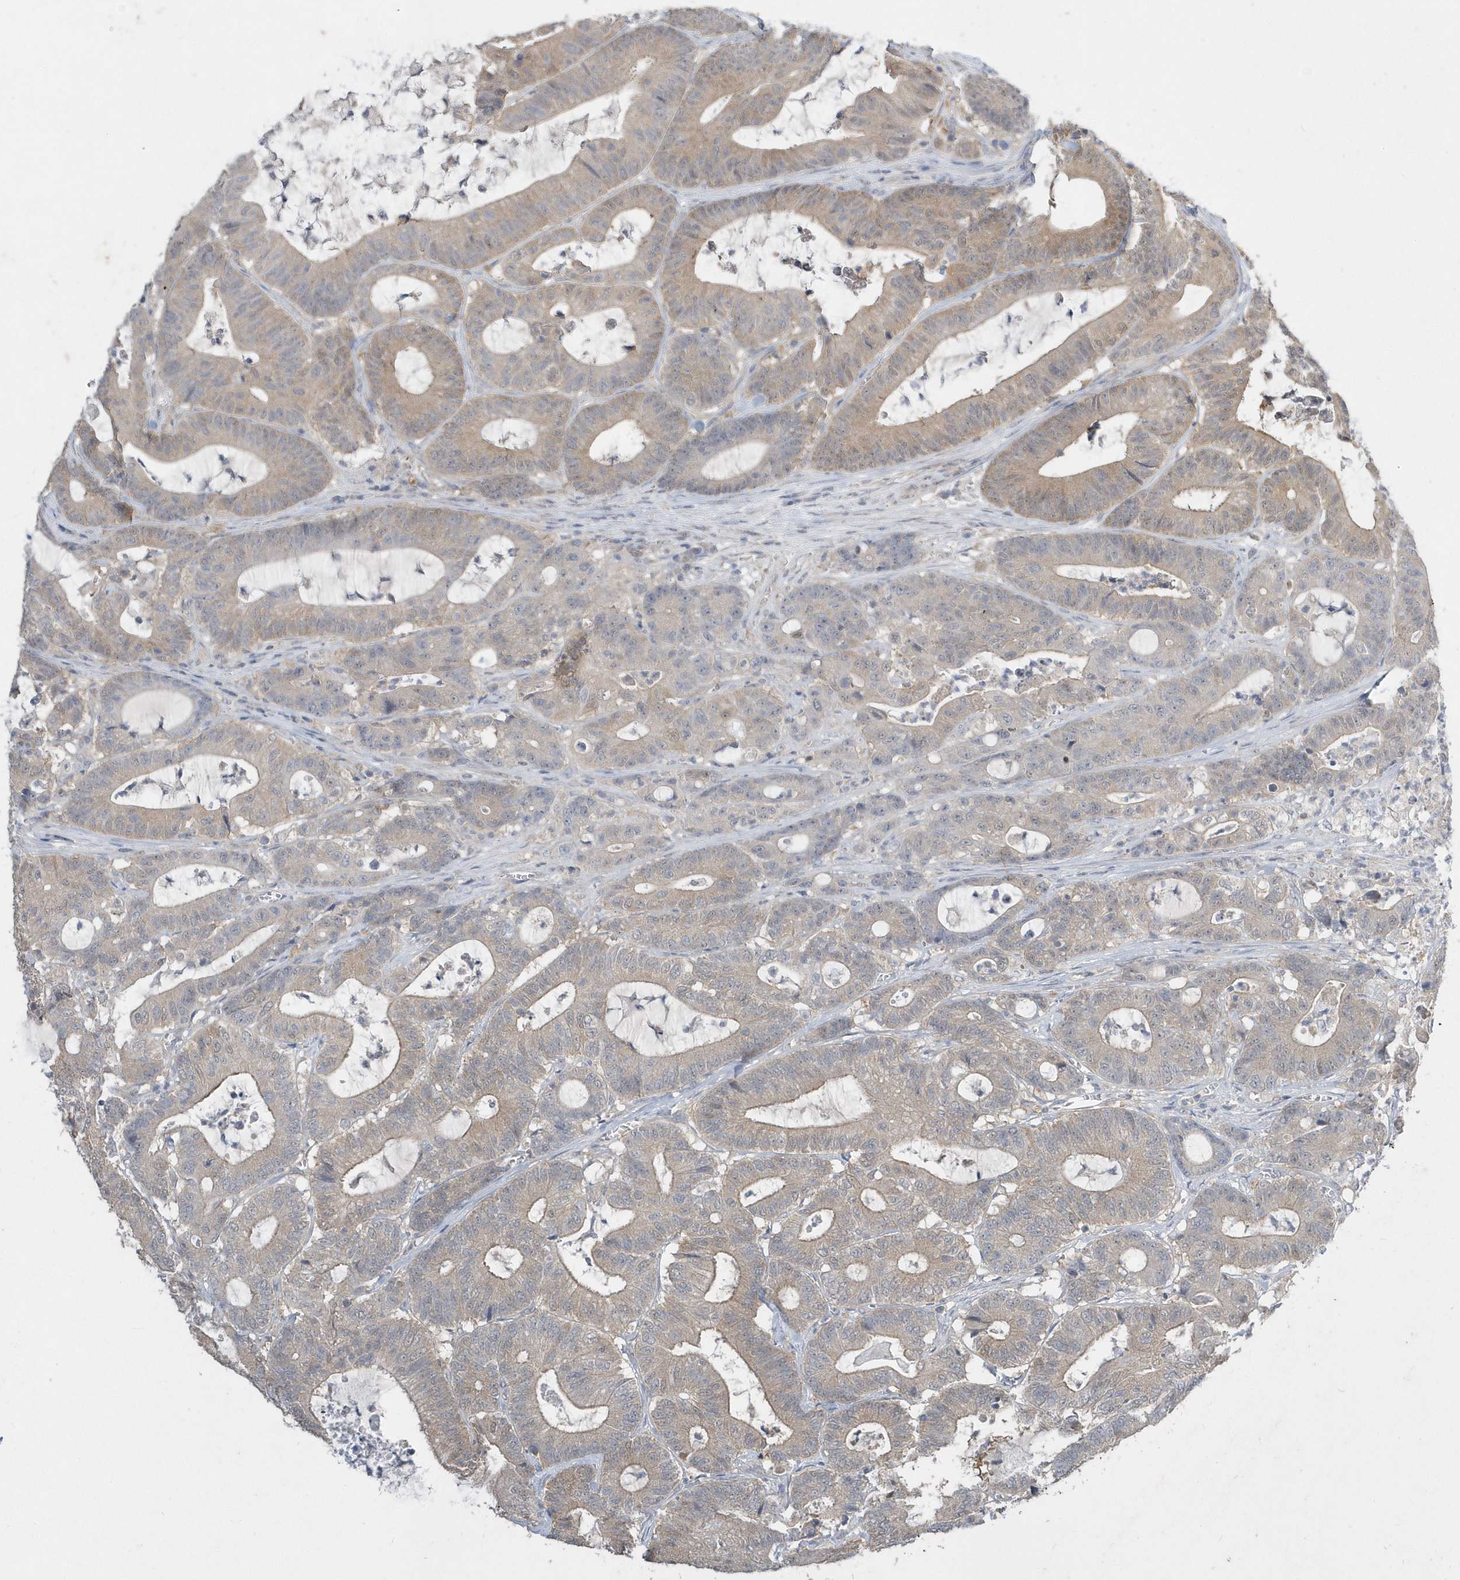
{"staining": {"intensity": "moderate", "quantity": ">75%", "location": "cytoplasmic/membranous"}, "tissue": "colorectal cancer", "cell_type": "Tumor cells", "image_type": "cancer", "snomed": [{"axis": "morphology", "description": "Adenocarcinoma, NOS"}, {"axis": "topography", "description": "Colon"}], "caption": "Colorectal adenocarcinoma was stained to show a protein in brown. There is medium levels of moderate cytoplasmic/membranous expression in about >75% of tumor cells. (DAB IHC with brightfield microscopy, high magnification).", "gene": "AKR7A2", "patient": {"sex": "female", "age": 84}}